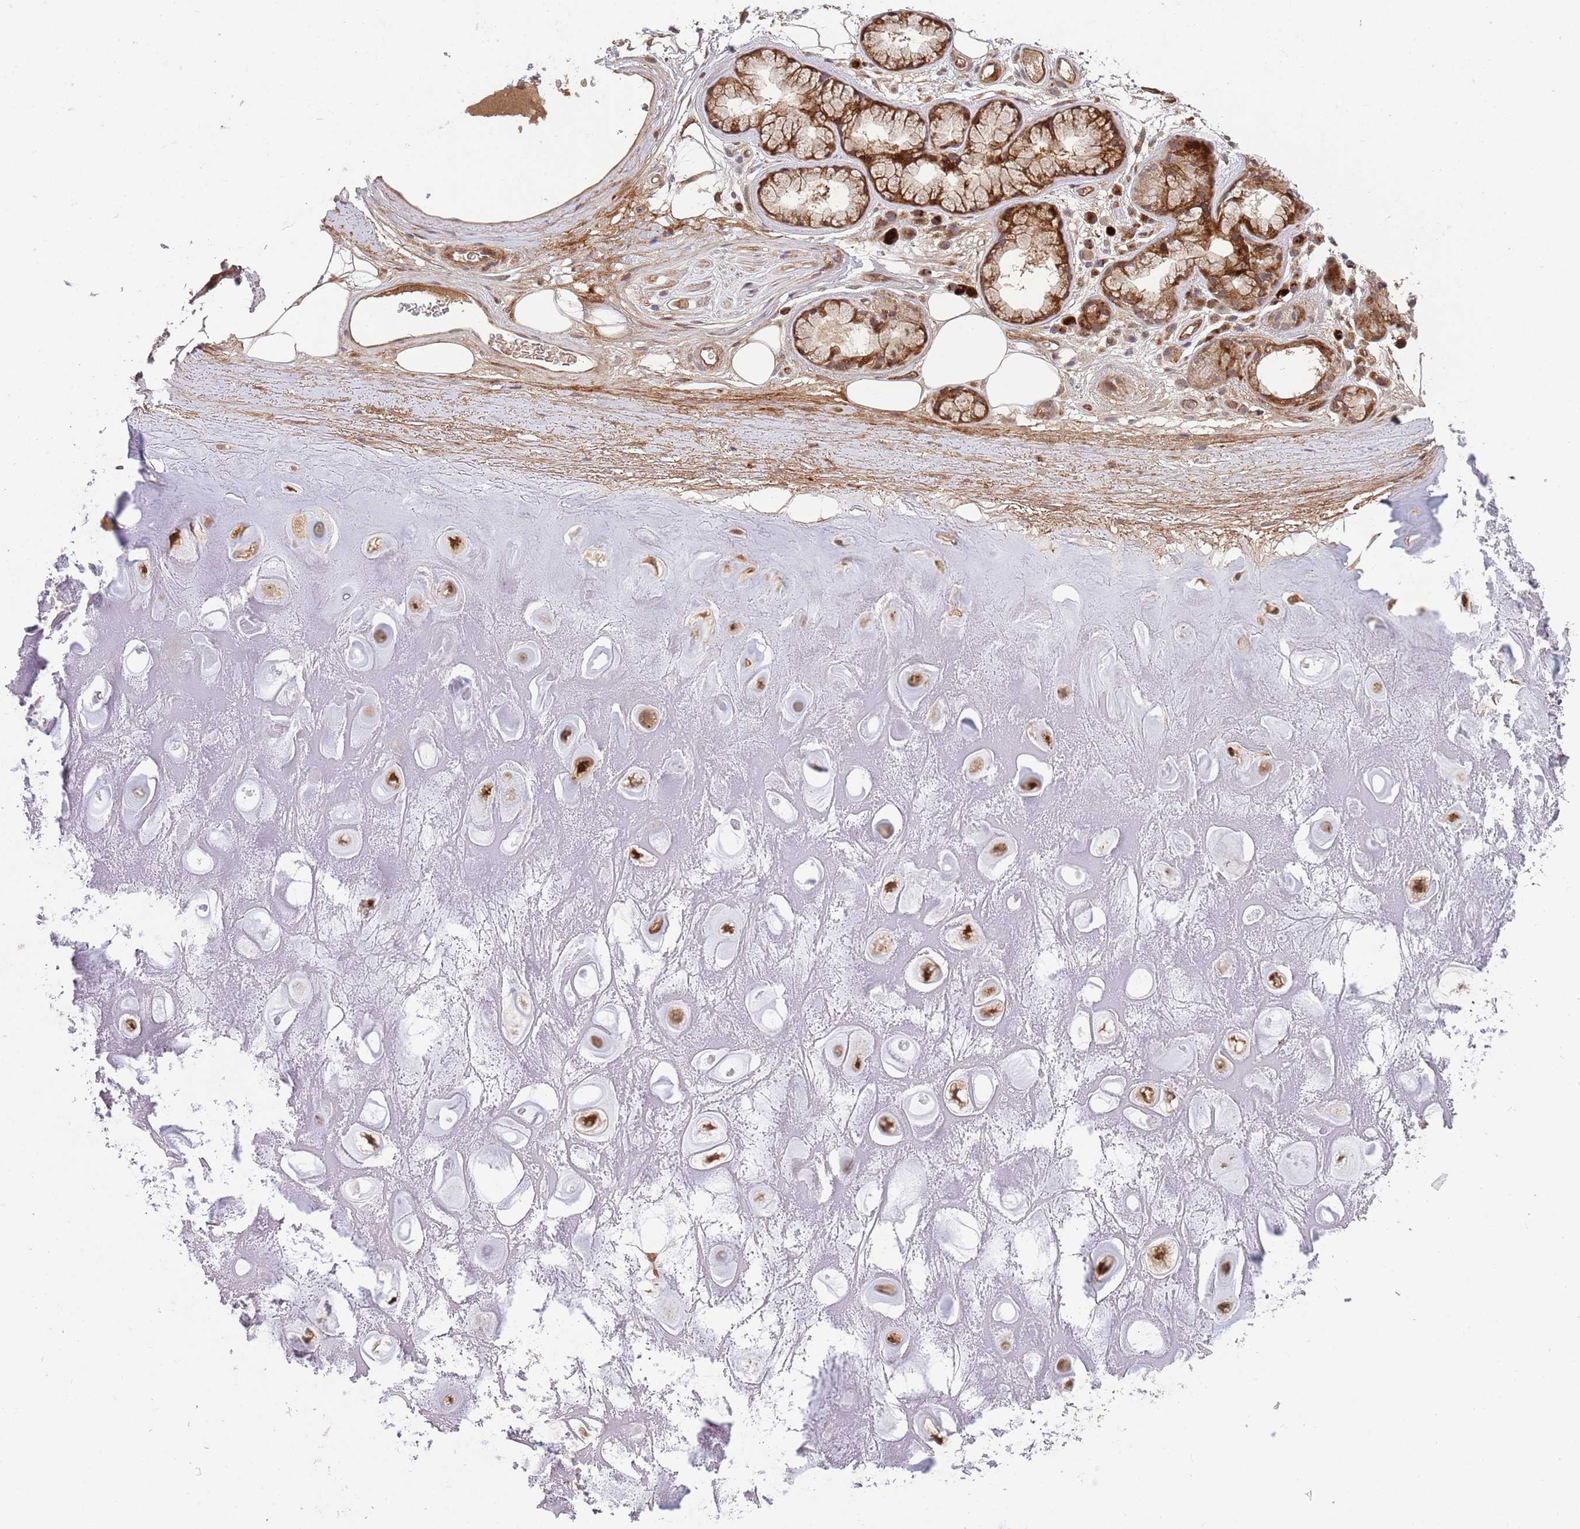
{"staining": {"intensity": "strong", "quantity": "25%-75%", "location": "nuclear"}, "tissue": "soft tissue", "cell_type": "Chondrocytes", "image_type": "normal", "snomed": [{"axis": "morphology", "description": "Normal tissue, NOS"}, {"axis": "topography", "description": "Cartilage tissue"}], "caption": "Immunohistochemical staining of unremarkable human soft tissue reveals 25%-75% levels of strong nuclear protein expression in approximately 25%-75% of chondrocytes. (DAB (3,3'-diaminobenzidine) IHC, brown staining for protein, blue staining for nuclei).", "gene": "NT5DC4", "patient": {"sex": "male", "age": 81}}